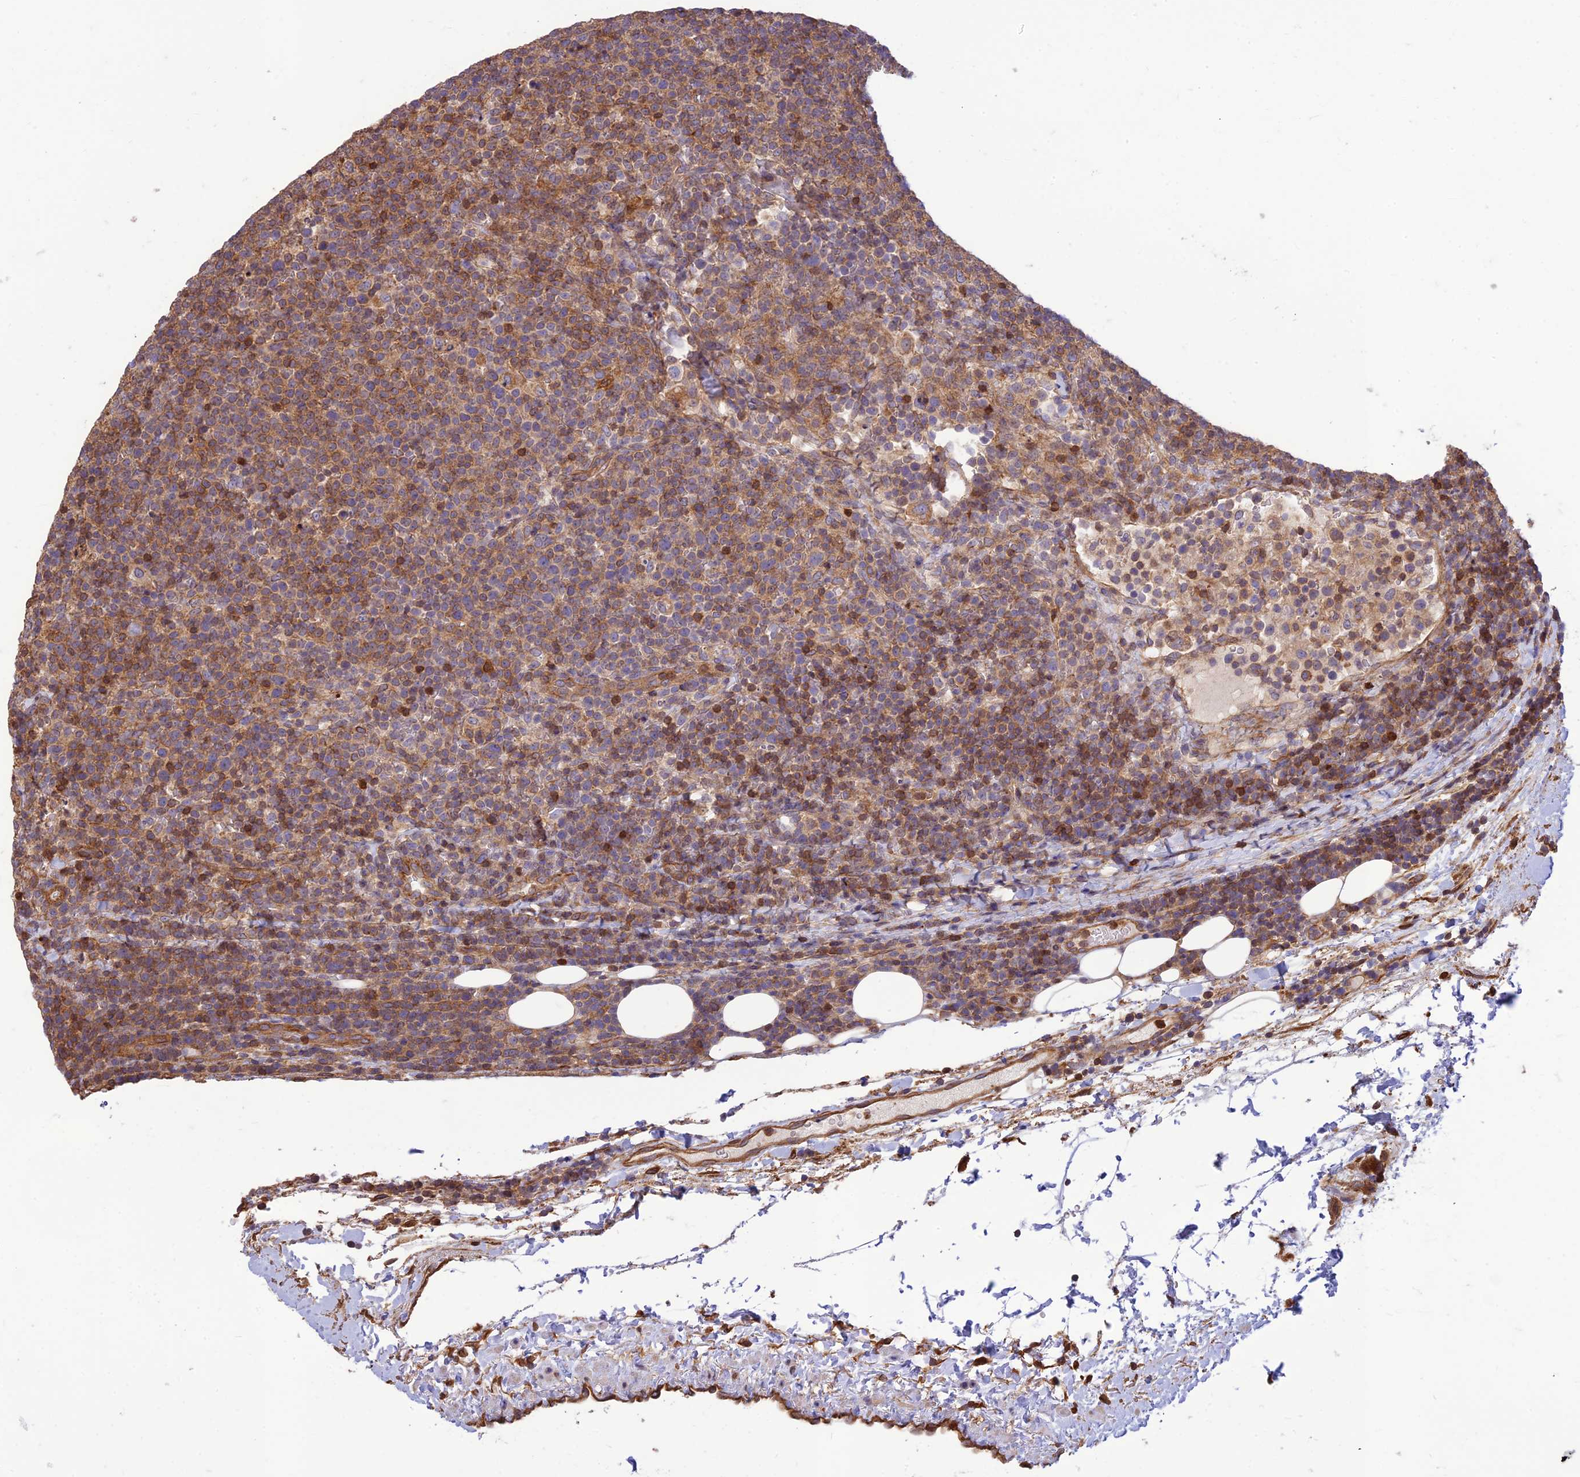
{"staining": {"intensity": "moderate", "quantity": "25%-75%", "location": "cytoplasmic/membranous"}, "tissue": "lymphoma", "cell_type": "Tumor cells", "image_type": "cancer", "snomed": [{"axis": "morphology", "description": "Malignant lymphoma, non-Hodgkin's type, High grade"}, {"axis": "topography", "description": "Lymph node"}], "caption": "Lymphoma was stained to show a protein in brown. There is medium levels of moderate cytoplasmic/membranous positivity in about 25%-75% of tumor cells.", "gene": "HPSE2", "patient": {"sex": "male", "age": 61}}